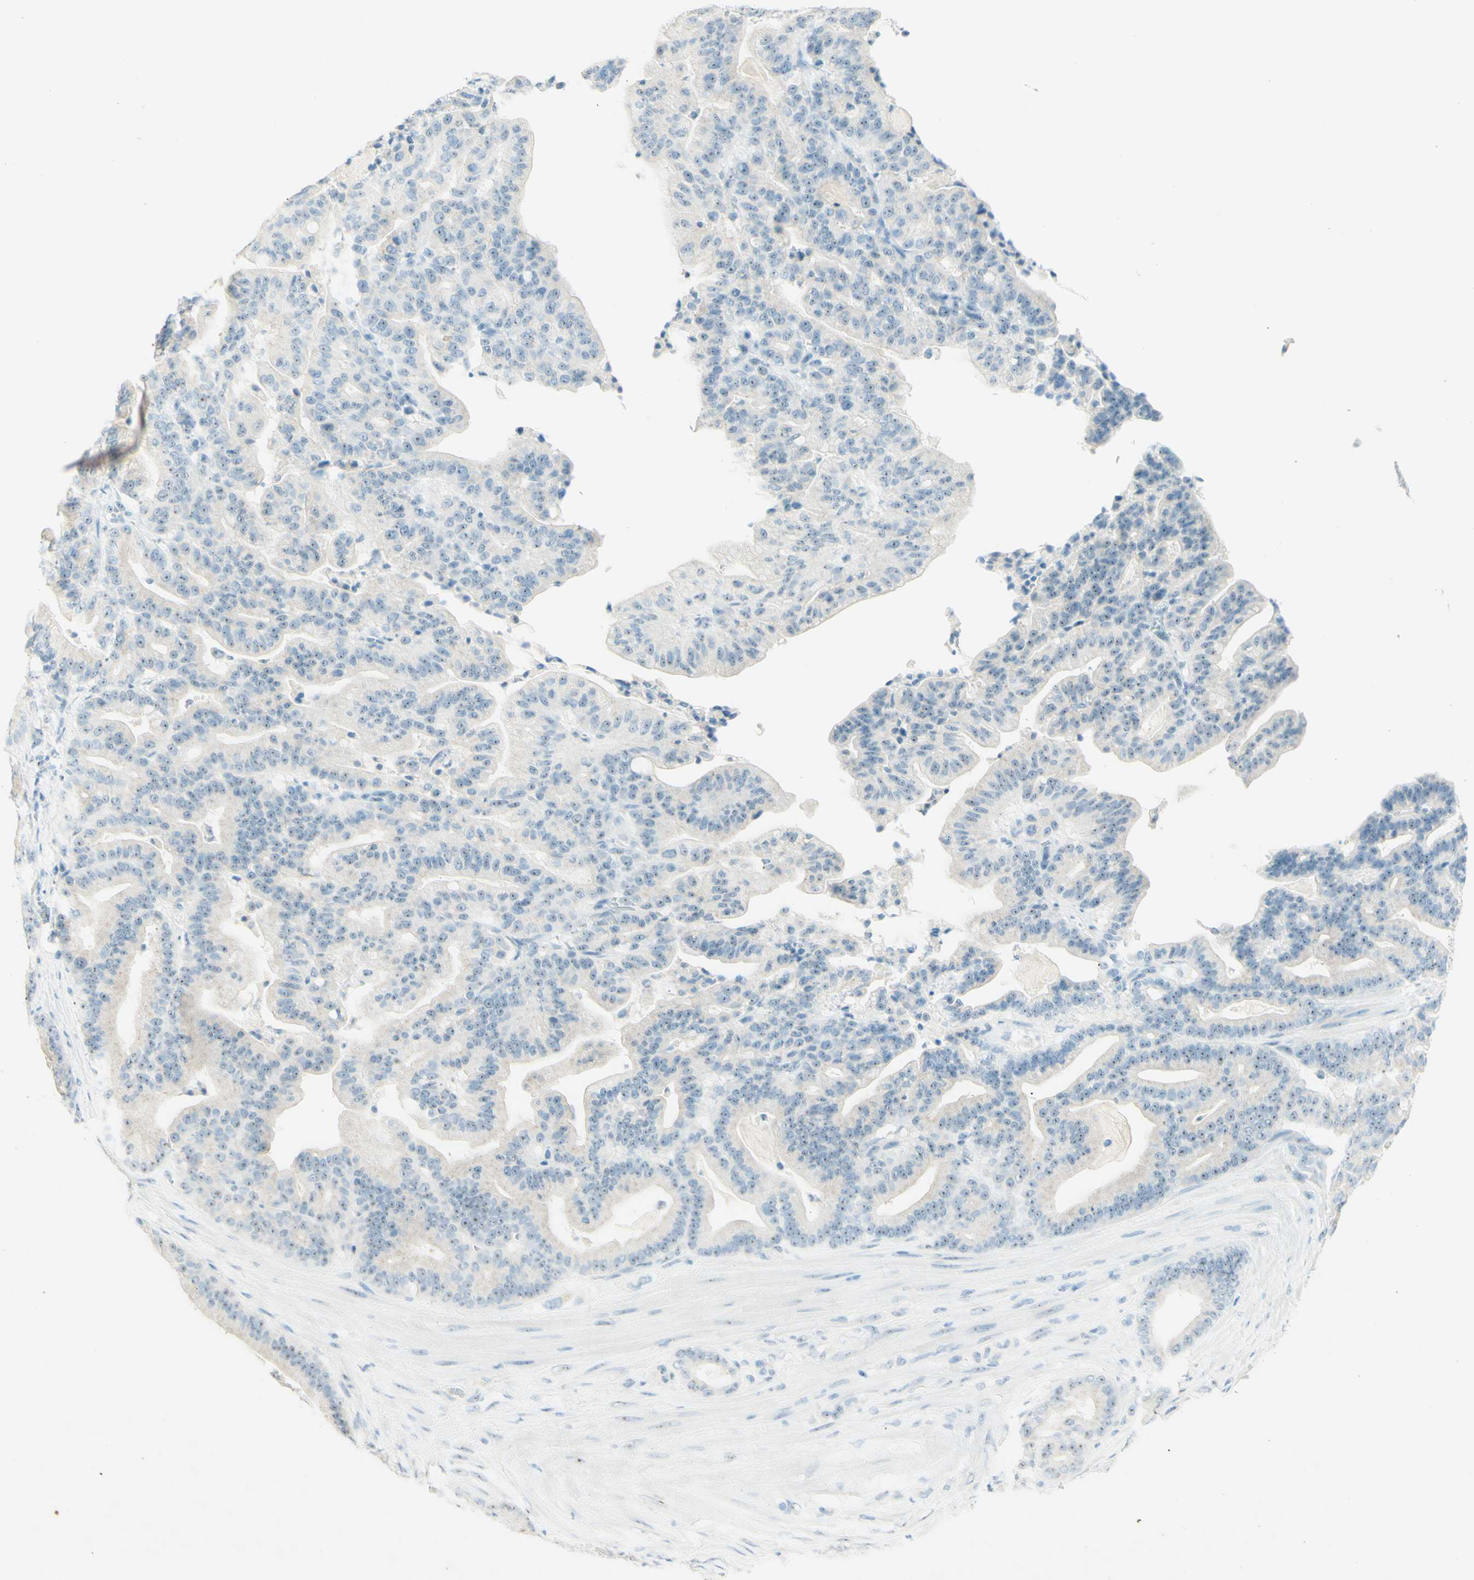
{"staining": {"intensity": "weak", "quantity": ">75%", "location": "nuclear"}, "tissue": "pancreatic cancer", "cell_type": "Tumor cells", "image_type": "cancer", "snomed": [{"axis": "morphology", "description": "Adenocarcinoma, NOS"}, {"axis": "topography", "description": "Pancreas"}], "caption": "Pancreatic adenocarcinoma stained with a protein marker exhibits weak staining in tumor cells.", "gene": "FMR1NB", "patient": {"sex": "male", "age": 63}}